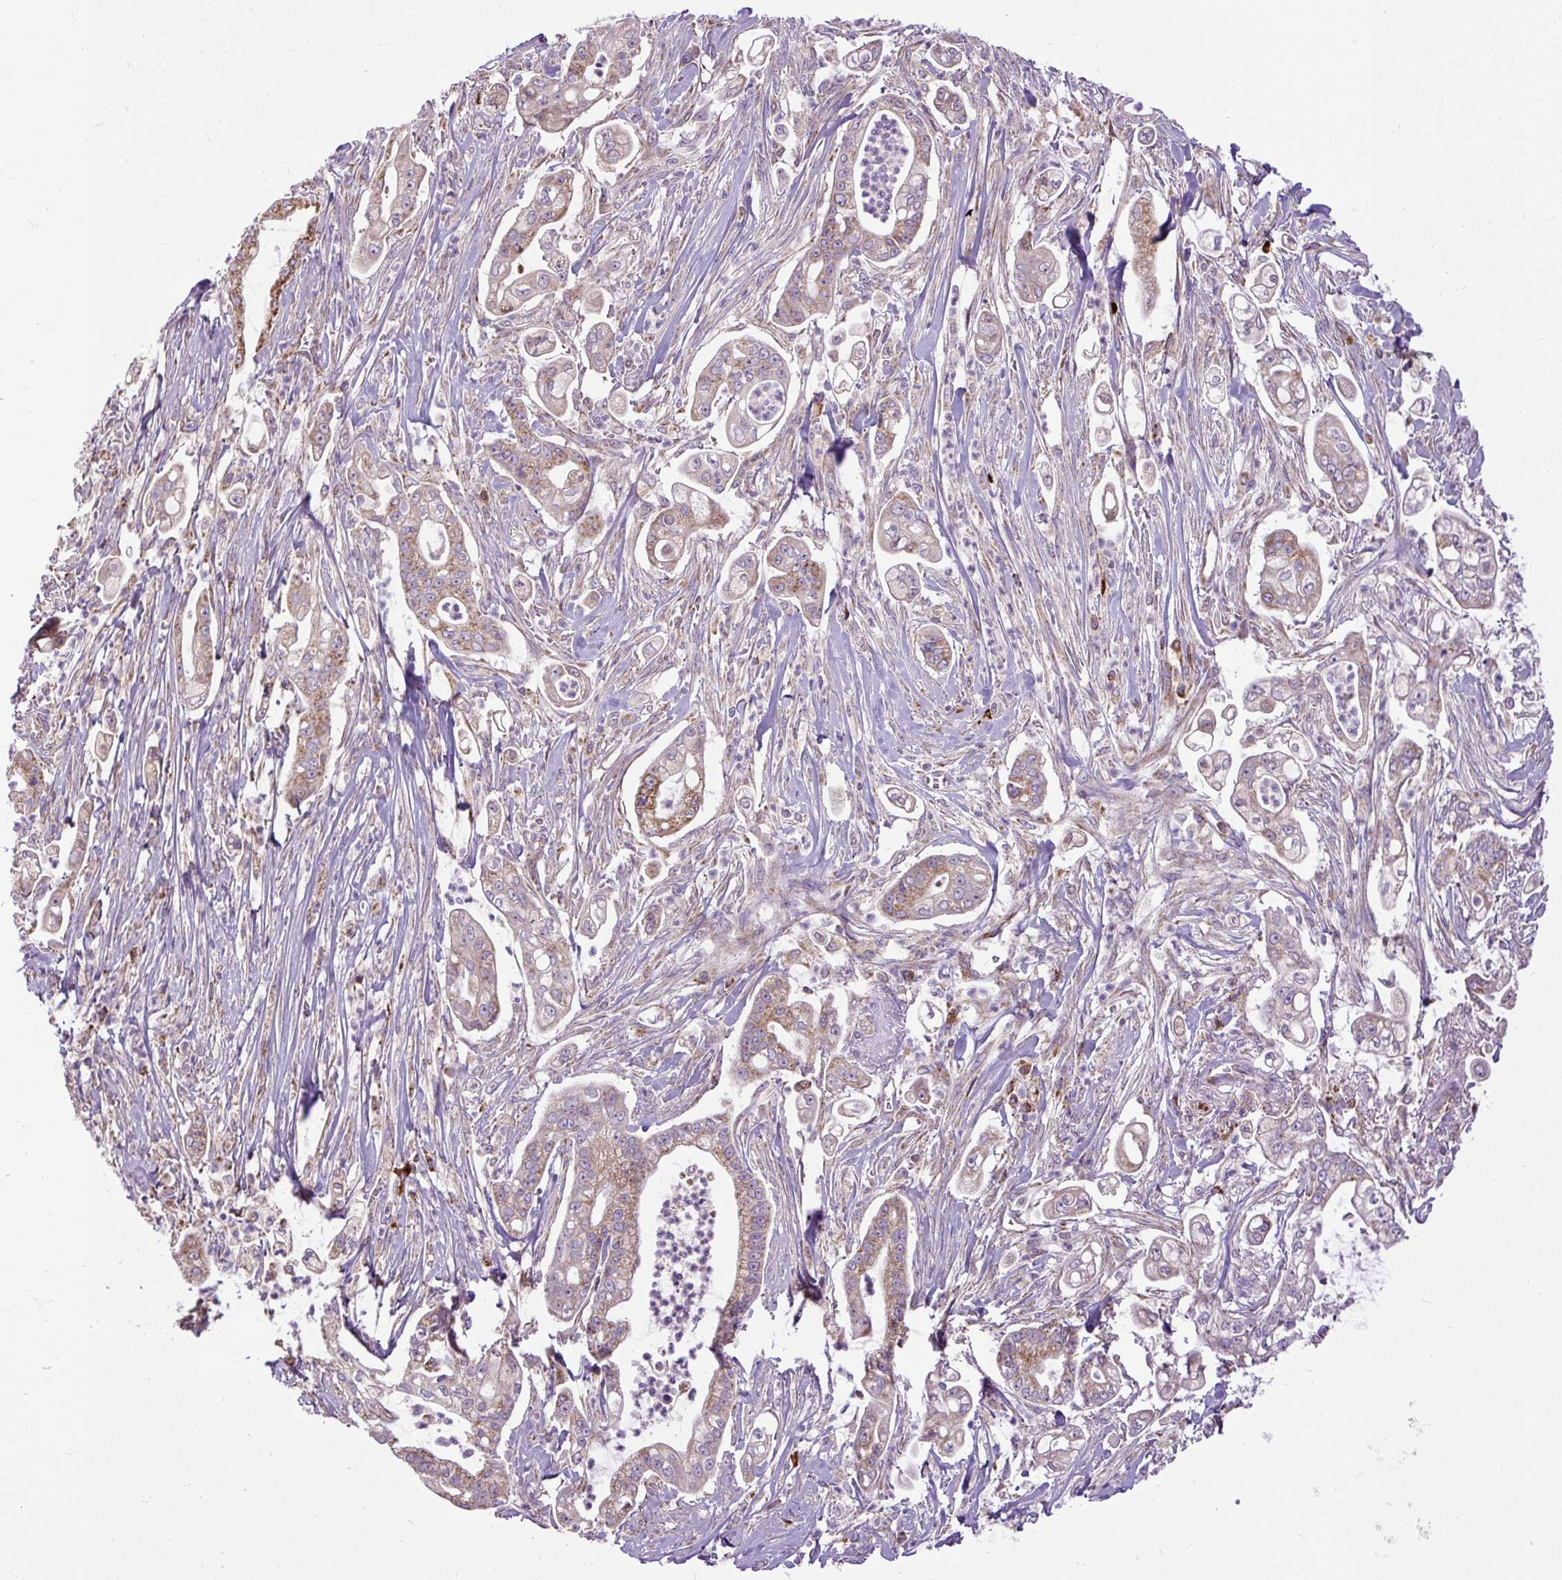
{"staining": {"intensity": "strong", "quantity": "<25%", "location": "cytoplasmic/membranous"}, "tissue": "pancreatic cancer", "cell_type": "Tumor cells", "image_type": "cancer", "snomed": [{"axis": "morphology", "description": "Adenocarcinoma, NOS"}, {"axis": "topography", "description": "Pancreas"}], "caption": "Adenocarcinoma (pancreatic) tissue shows strong cytoplasmic/membranous expression in about <25% of tumor cells, visualized by immunohistochemistry.", "gene": "TM2D3", "patient": {"sex": "female", "age": 69}}